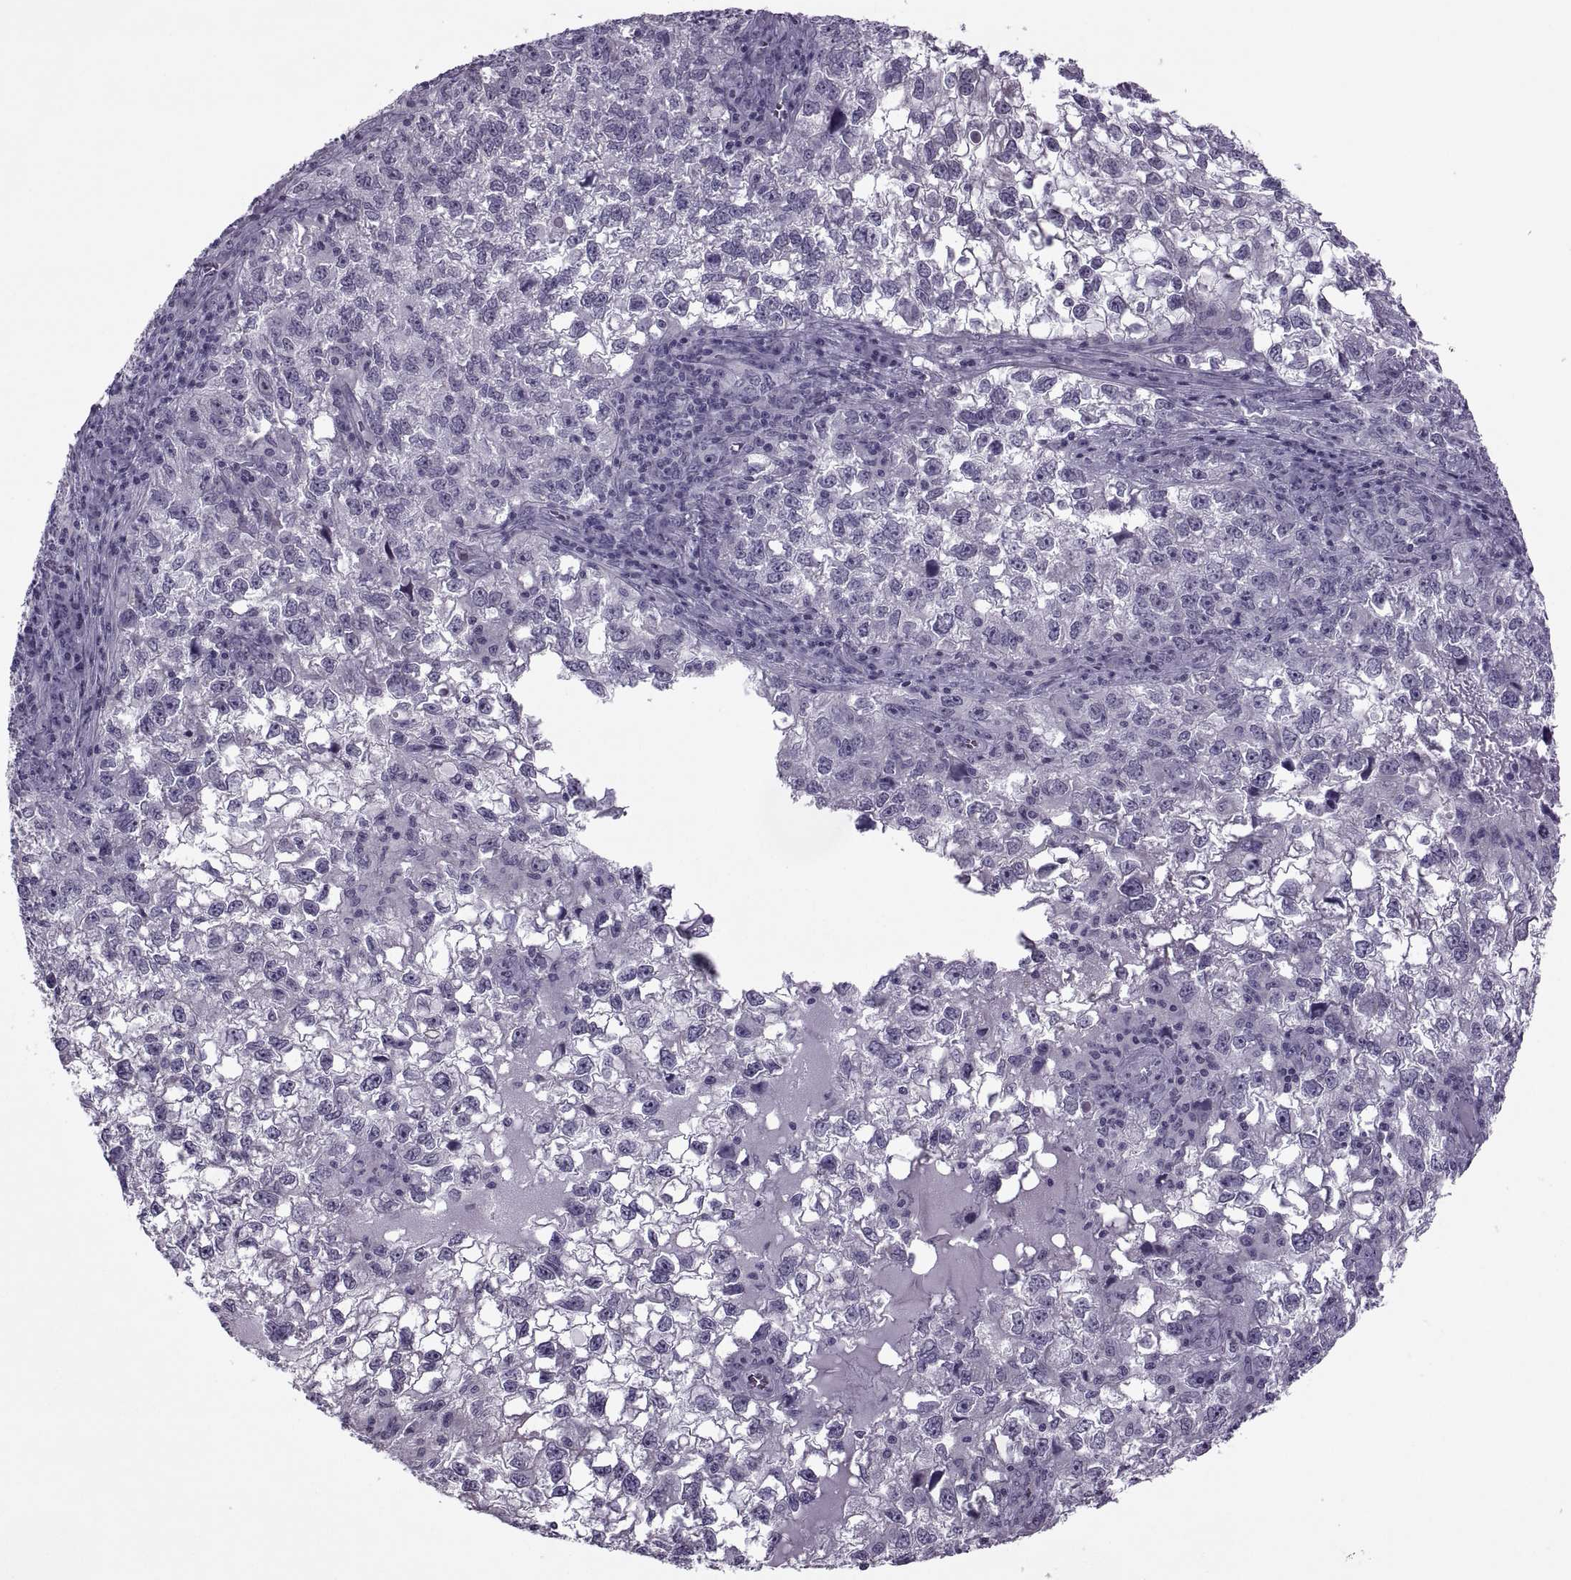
{"staining": {"intensity": "negative", "quantity": "none", "location": "none"}, "tissue": "cervical cancer", "cell_type": "Tumor cells", "image_type": "cancer", "snomed": [{"axis": "morphology", "description": "Squamous cell carcinoma, NOS"}, {"axis": "topography", "description": "Cervix"}], "caption": "This is an immunohistochemistry (IHC) image of cervical squamous cell carcinoma. There is no staining in tumor cells.", "gene": "ODF3", "patient": {"sex": "female", "age": 55}}